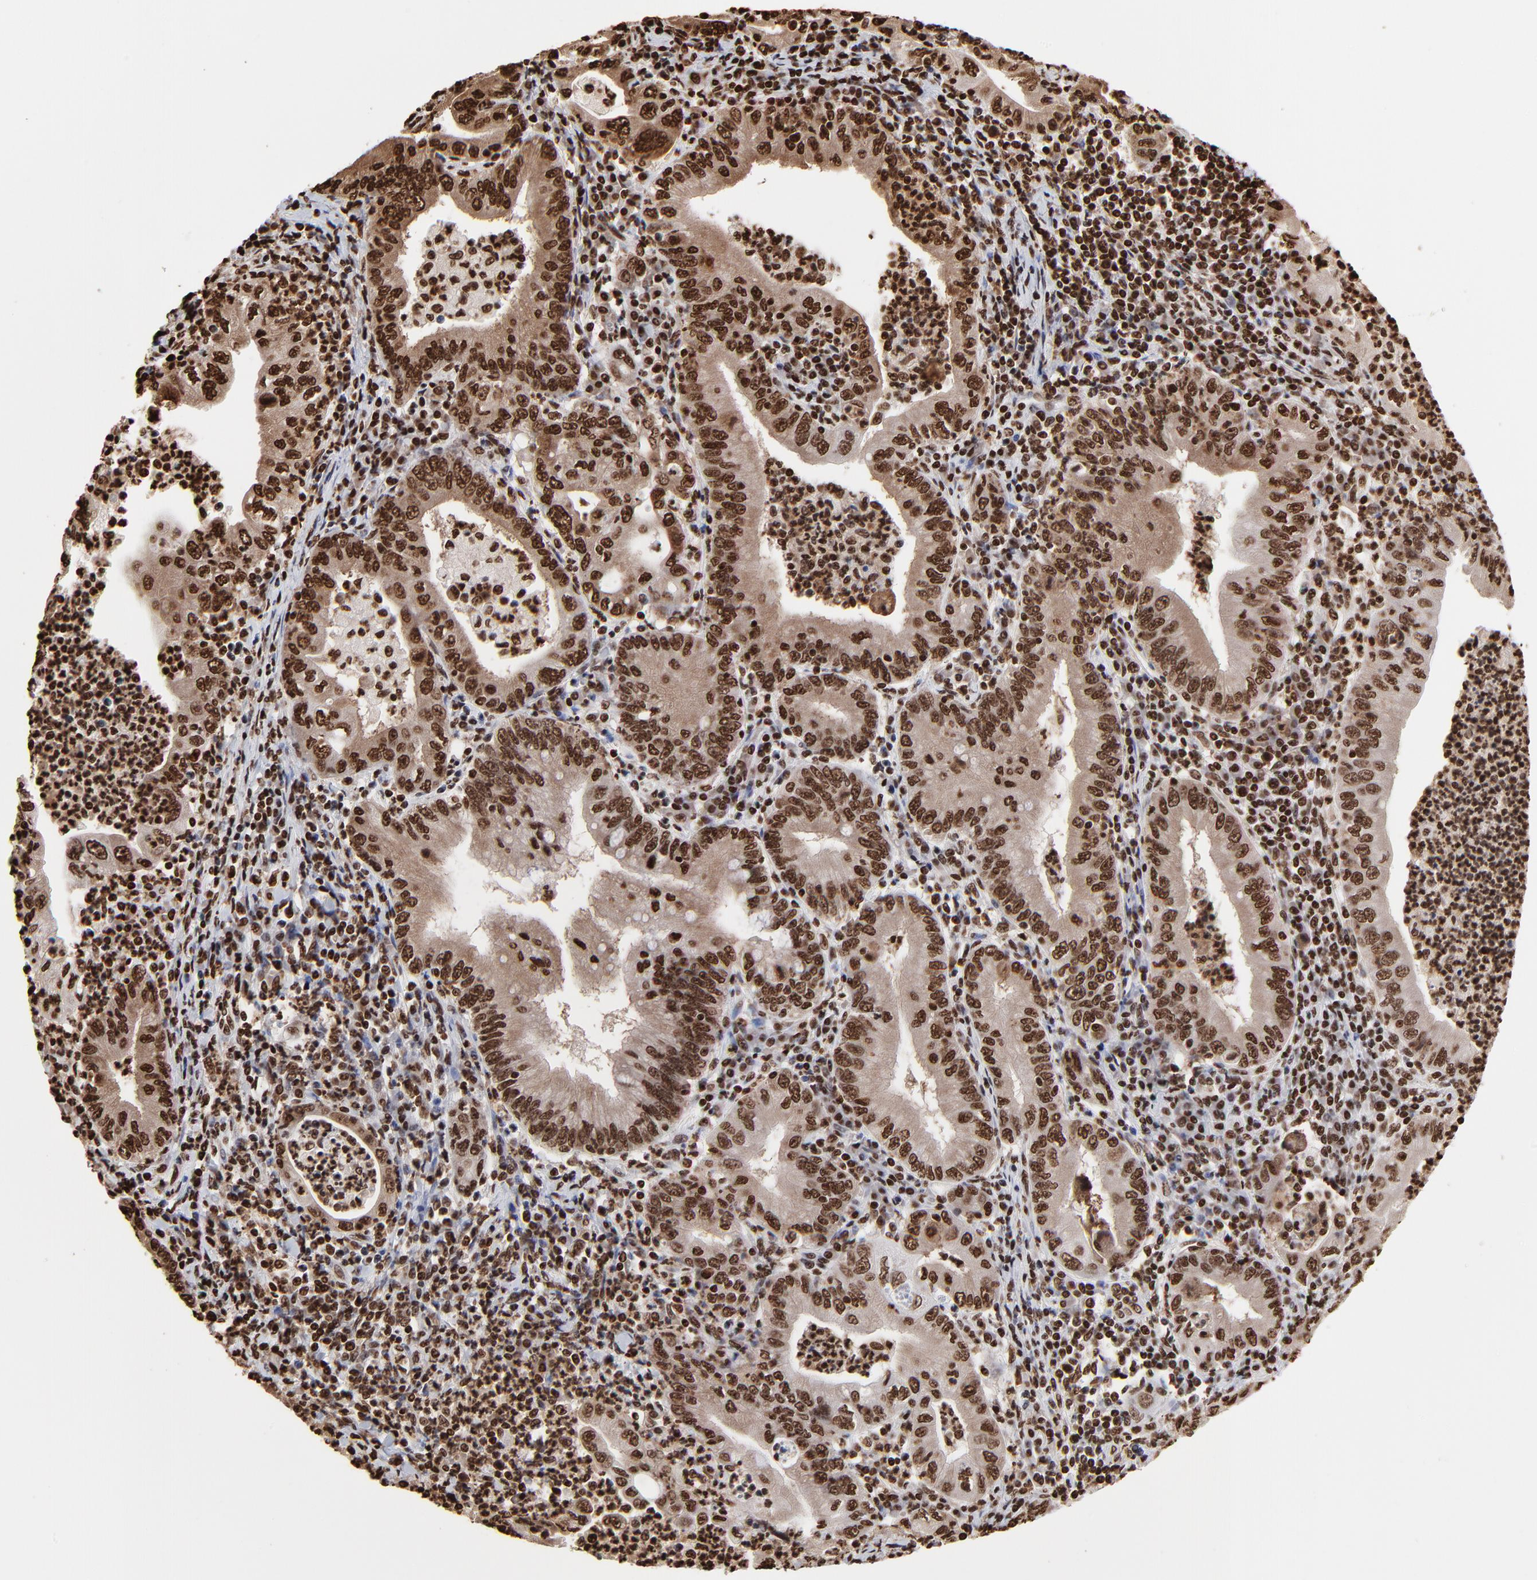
{"staining": {"intensity": "strong", "quantity": ">75%", "location": "nuclear"}, "tissue": "stomach cancer", "cell_type": "Tumor cells", "image_type": "cancer", "snomed": [{"axis": "morphology", "description": "Normal tissue, NOS"}, {"axis": "morphology", "description": "Adenocarcinoma, NOS"}, {"axis": "topography", "description": "Esophagus"}, {"axis": "topography", "description": "Stomach, upper"}, {"axis": "topography", "description": "Peripheral nerve tissue"}], "caption": "Stomach cancer was stained to show a protein in brown. There is high levels of strong nuclear expression in about >75% of tumor cells. The staining is performed using DAB (3,3'-diaminobenzidine) brown chromogen to label protein expression. The nuclei are counter-stained blue using hematoxylin.", "gene": "ZNF544", "patient": {"sex": "male", "age": 62}}